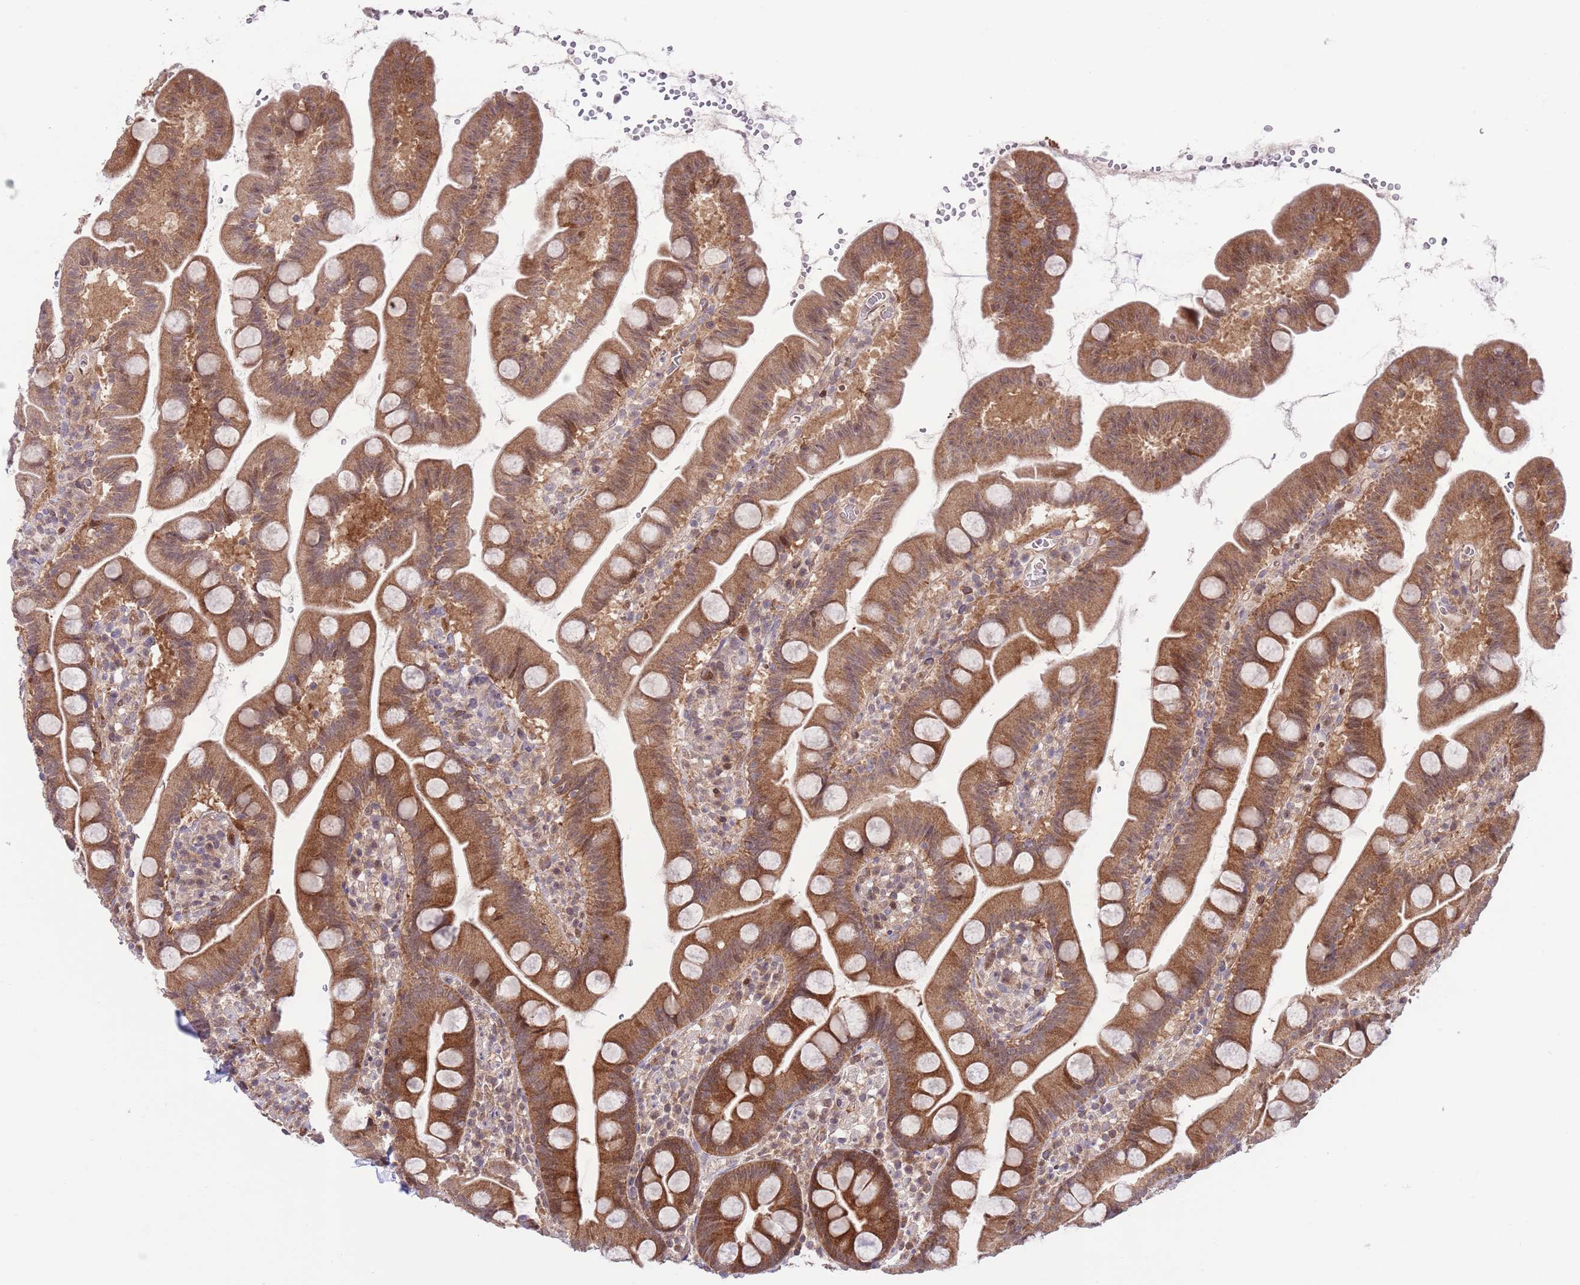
{"staining": {"intensity": "moderate", "quantity": ">75%", "location": "cytoplasmic/membranous"}, "tissue": "small intestine", "cell_type": "Glandular cells", "image_type": "normal", "snomed": [{"axis": "morphology", "description": "Normal tissue, NOS"}, {"axis": "topography", "description": "Small intestine"}], "caption": "This histopathology image reveals immunohistochemistry (IHC) staining of unremarkable small intestine, with medium moderate cytoplasmic/membranous expression in approximately >75% of glandular cells.", "gene": "HDHD2", "patient": {"sex": "female", "age": 68}}